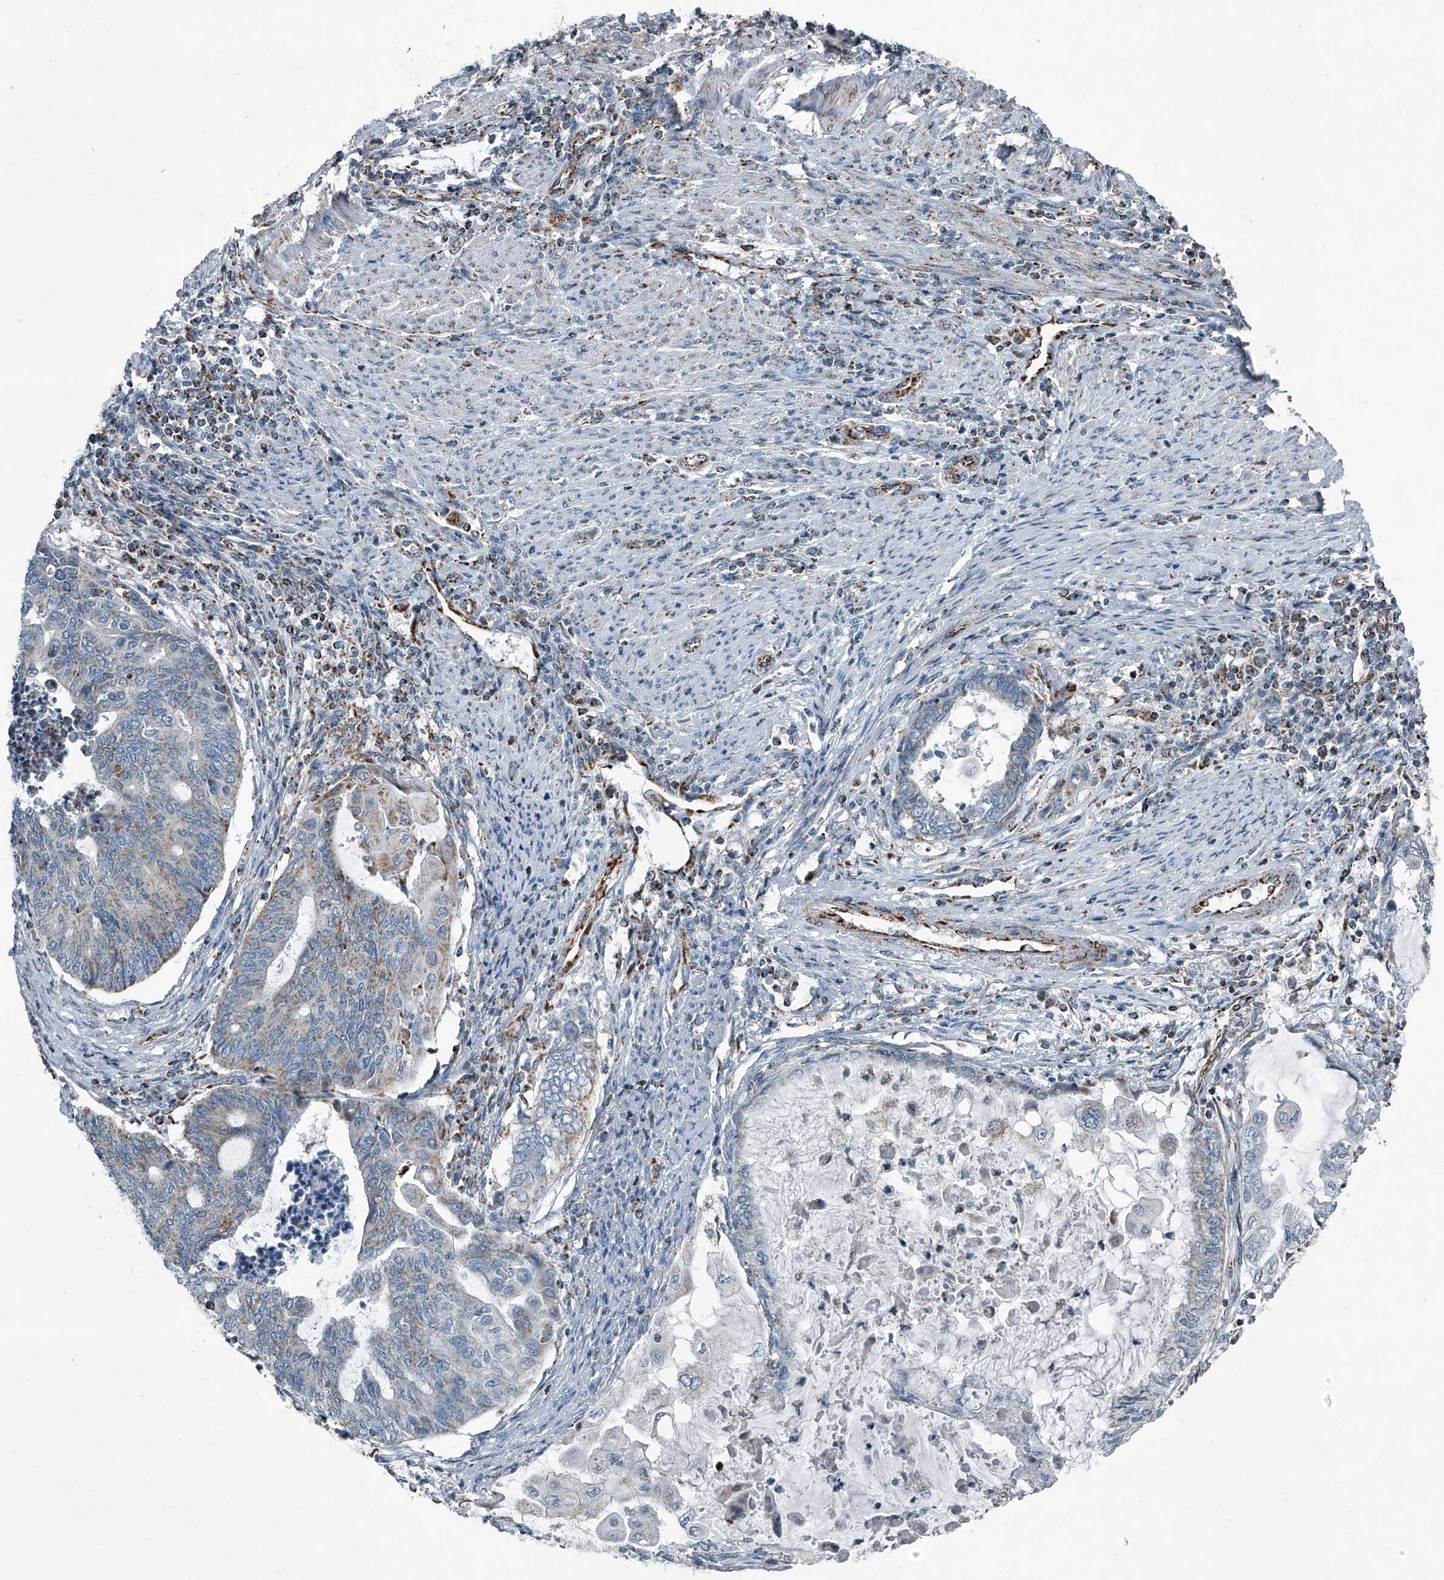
{"staining": {"intensity": "weak", "quantity": "<25%", "location": "cytoplasmic/membranous"}, "tissue": "endometrial cancer", "cell_type": "Tumor cells", "image_type": "cancer", "snomed": [{"axis": "morphology", "description": "Adenocarcinoma, NOS"}, {"axis": "topography", "description": "Uterus"}, {"axis": "topography", "description": "Endometrium"}], "caption": "Tumor cells are negative for protein expression in human adenocarcinoma (endometrial).", "gene": "CHRNA7", "patient": {"sex": "female", "age": 70}}